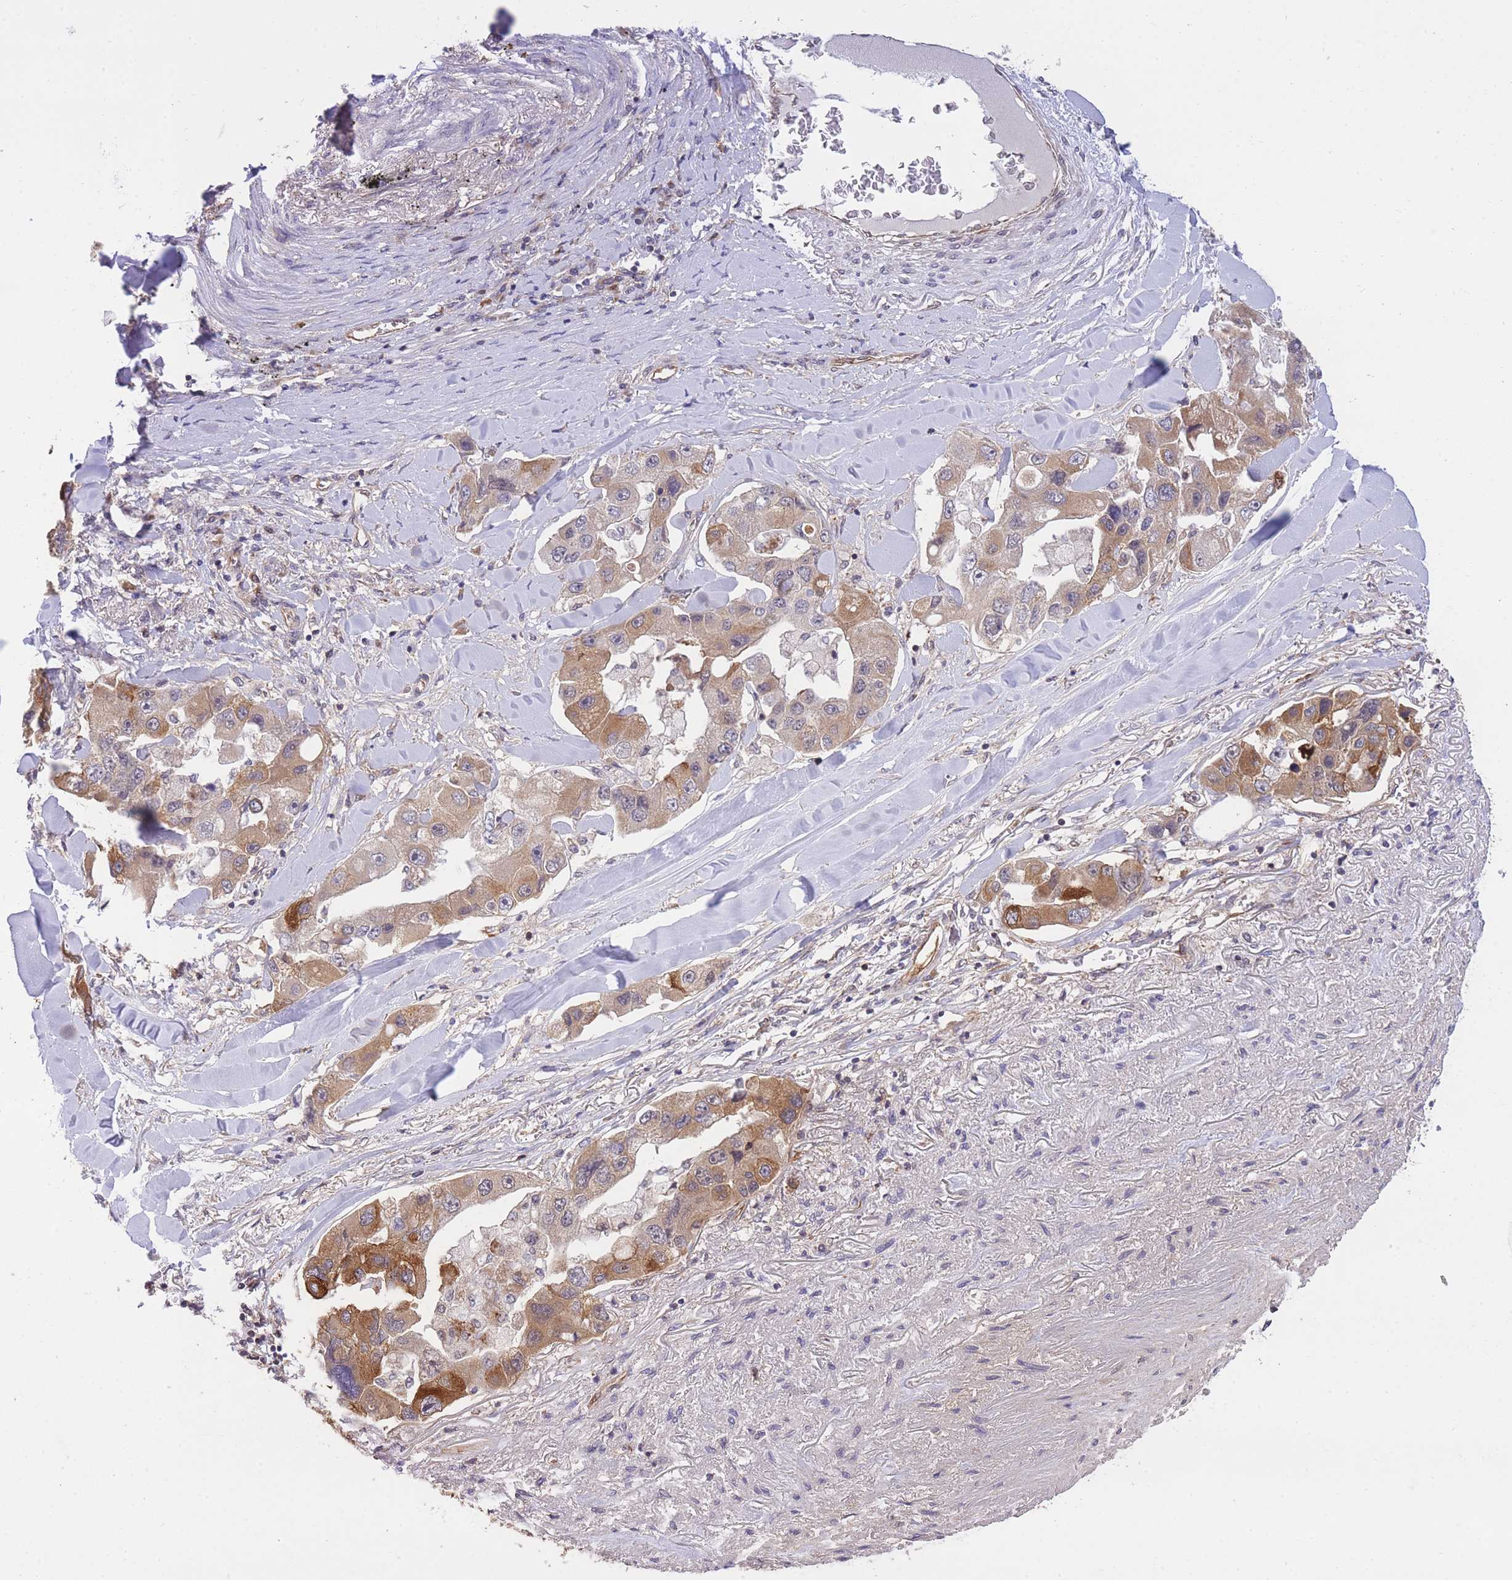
{"staining": {"intensity": "moderate", "quantity": ">75%", "location": "cytoplasmic/membranous"}, "tissue": "lung cancer", "cell_type": "Tumor cells", "image_type": "cancer", "snomed": [{"axis": "morphology", "description": "Adenocarcinoma, NOS"}, {"axis": "topography", "description": "Lung"}], "caption": "Lung adenocarcinoma tissue exhibits moderate cytoplasmic/membranous positivity in approximately >75% of tumor cells, visualized by immunohistochemistry. Nuclei are stained in blue.", "gene": "EXOSC8", "patient": {"sex": "female", "age": 54}}